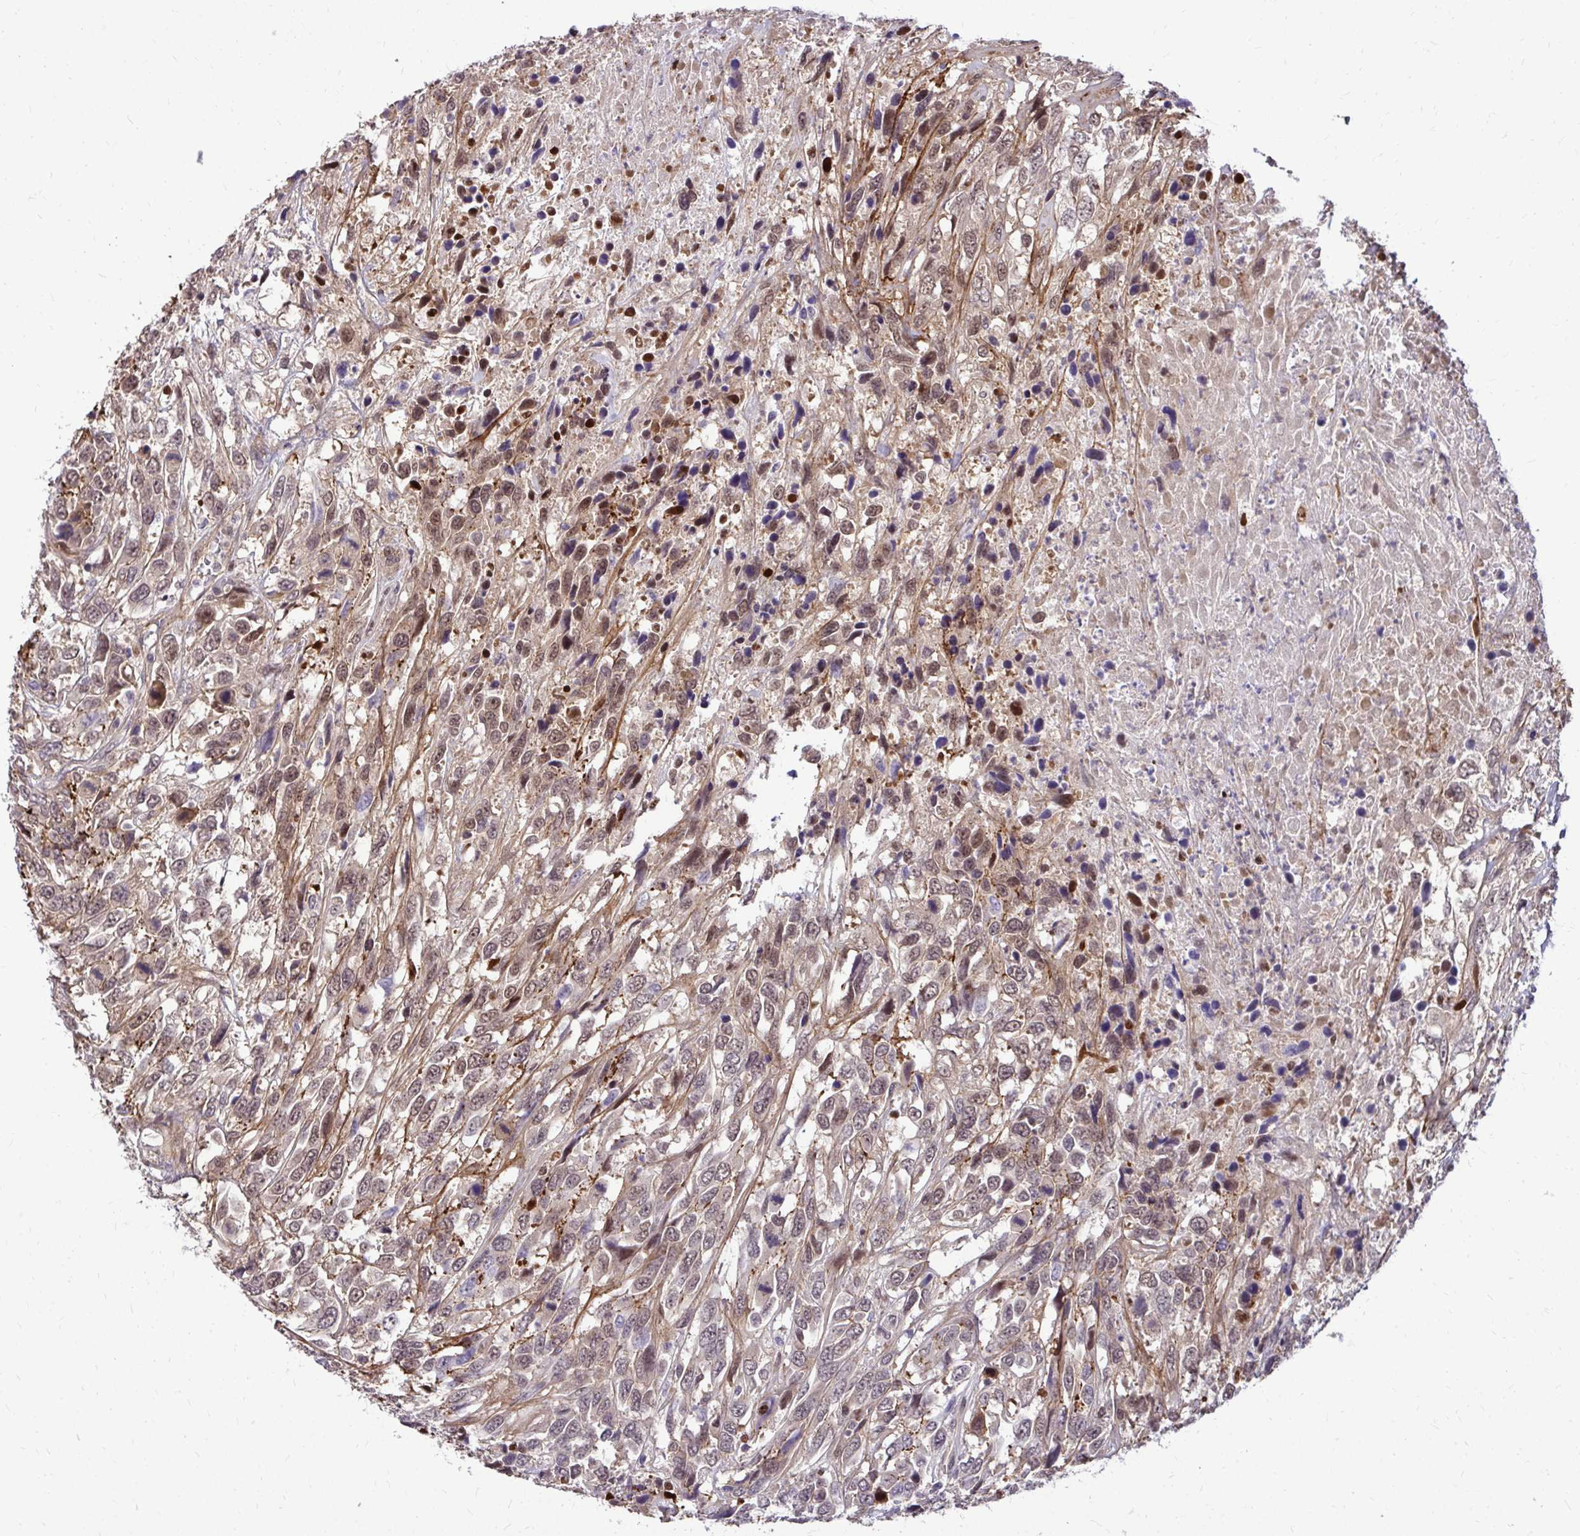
{"staining": {"intensity": "moderate", "quantity": "25%-75%", "location": "cytoplasmic/membranous,nuclear"}, "tissue": "urothelial cancer", "cell_type": "Tumor cells", "image_type": "cancer", "snomed": [{"axis": "morphology", "description": "Urothelial carcinoma, High grade"}, {"axis": "topography", "description": "Urinary bladder"}], "caption": "Protein staining demonstrates moderate cytoplasmic/membranous and nuclear staining in about 25%-75% of tumor cells in high-grade urothelial carcinoma. The staining is performed using DAB brown chromogen to label protein expression. The nuclei are counter-stained blue using hematoxylin.", "gene": "TRIP6", "patient": {"sex": "female", "age": 70}}